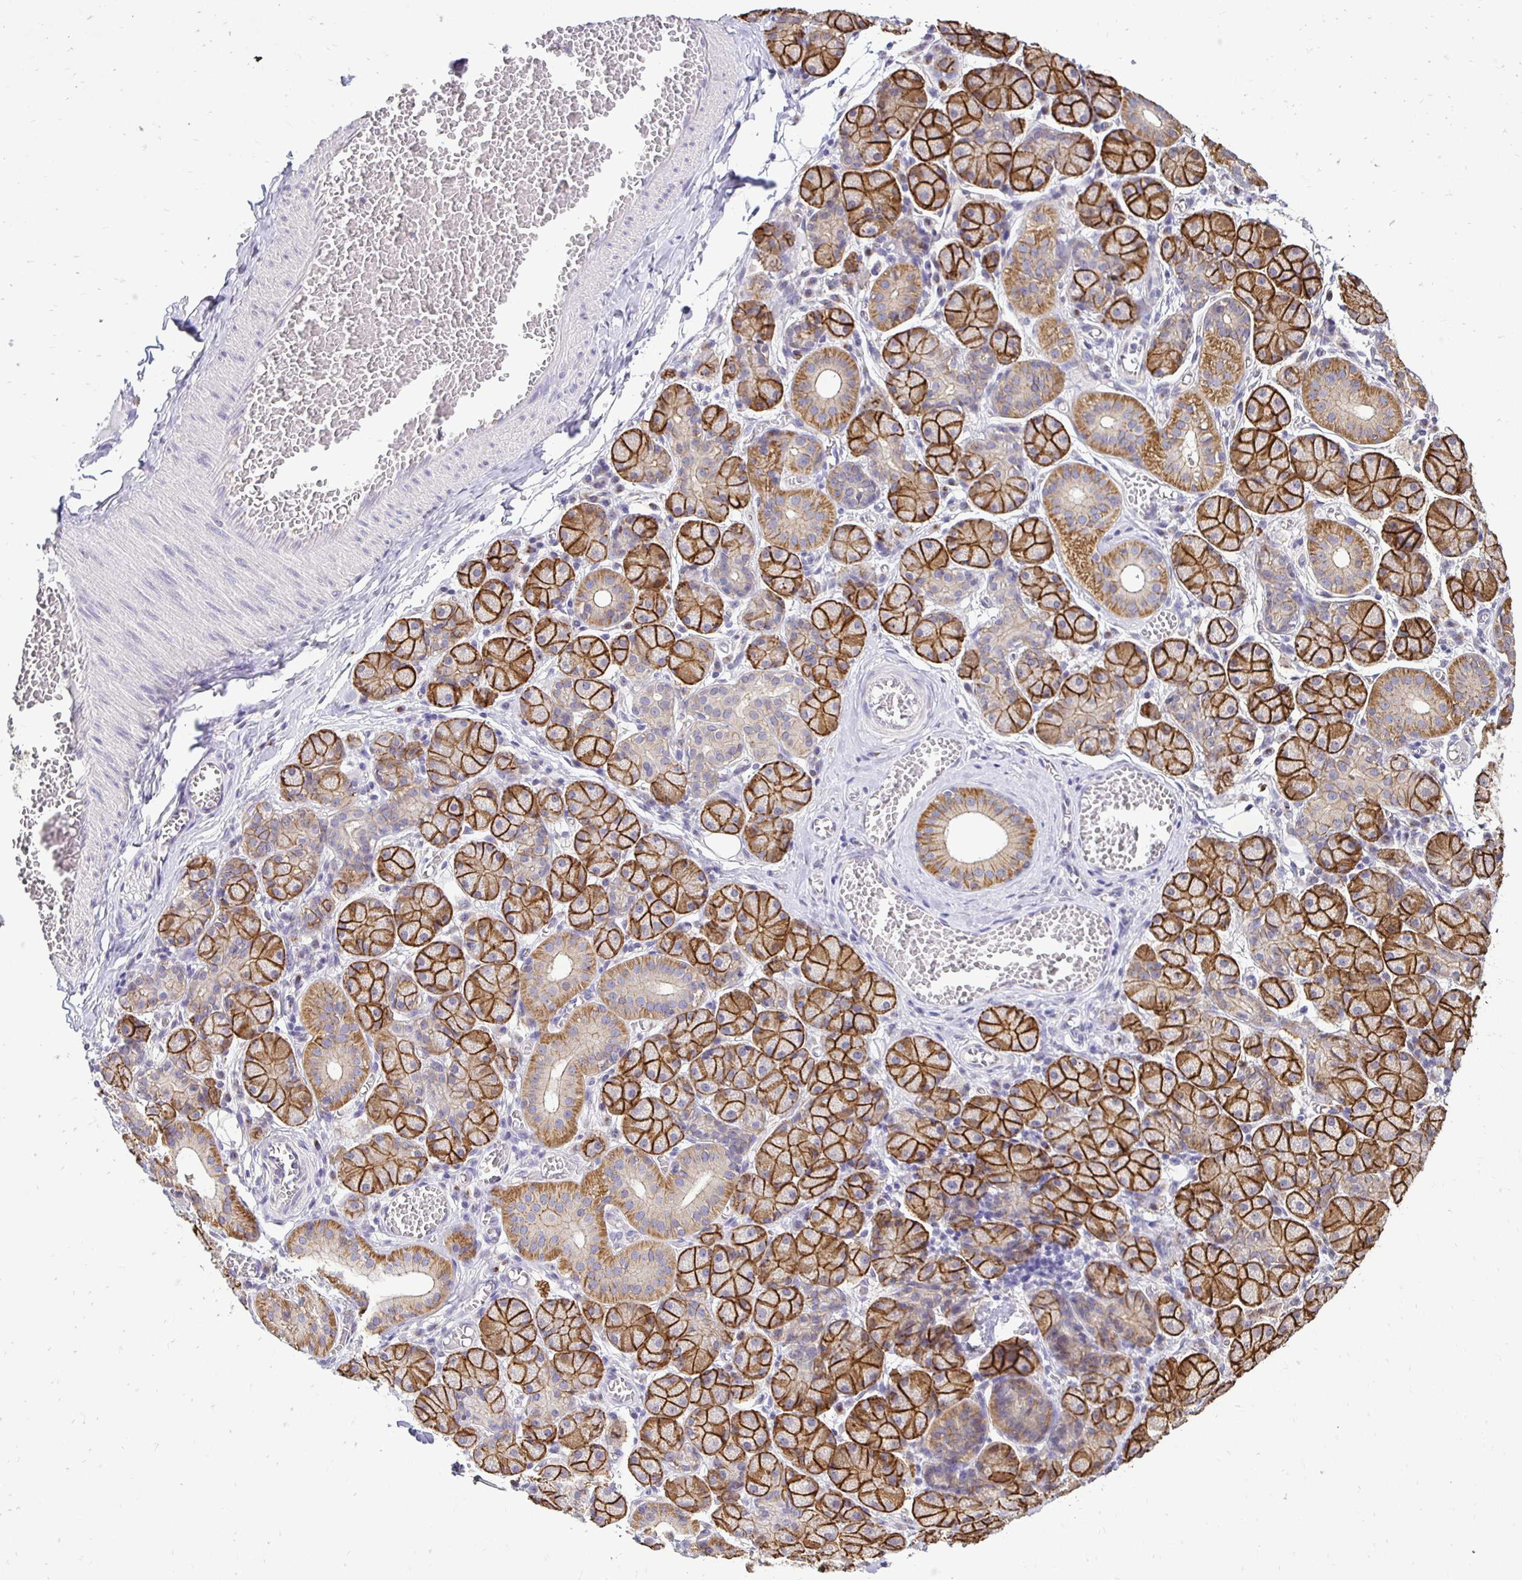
{"staining": {"intensity": "strong", "quantity": ">75%", "location": "cytoplasmic/membranous"}, "tissue": "salivary gland", "cell_type": "Glandular cells", "image_type": "normal", "snomed": [{"axis": "morphology", "description": "Normal tissue, NOS"}, {"axis": "topography", "description": "Salivary gland"}], "caption": "This photomicrograph exhibits IHC staining of normal human salivary gland, with high strong cytoplasmic/membranous positivity in approximately >75% of glandular cells.", "gene": "SLC9A1", "patient": {"sex": "female", "age": 24}}